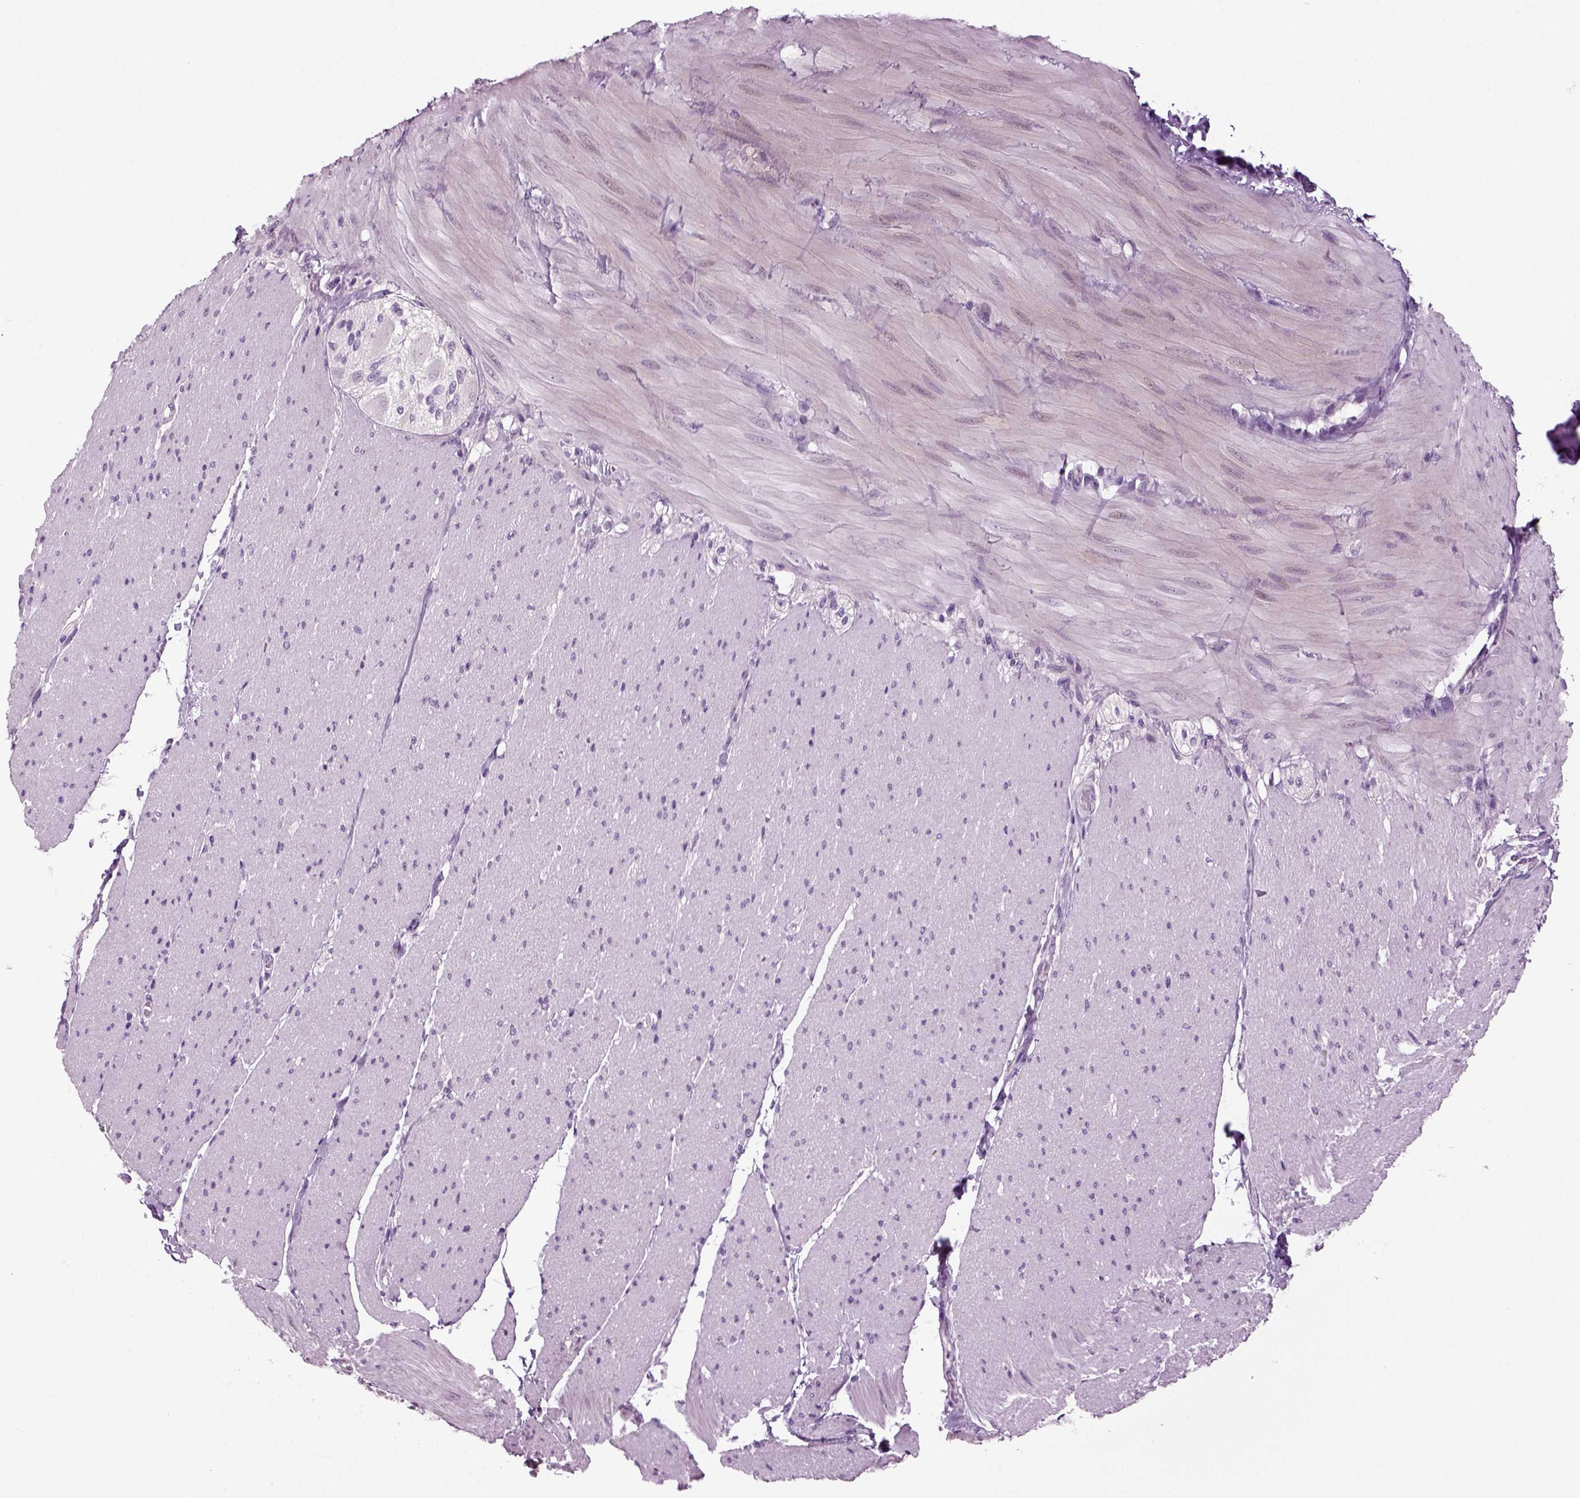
{"staining": {"intensity": "negative", "quantity": "none", "location": "none"}, "tissue": "adipose tissue", "cell_type": "Adipocytes", "image_type": "normal", "snomed": [{"axis": "morphology", "description": "Normal tissue, NOS"}, {"axis": "topography", "description": "Smooth muscle"}, {"axis": "topography", "description": "Duodenum"}, {"axis": "topography", "description": "Peripheral nerve tissue"}], "caption": "DAB immunohistochemical staining of unremarkable adipose tissue demonstrates no significant expression in adipocytes.", "gene": "COL9A2", "patient": {"sex": "female", "age": 61}}